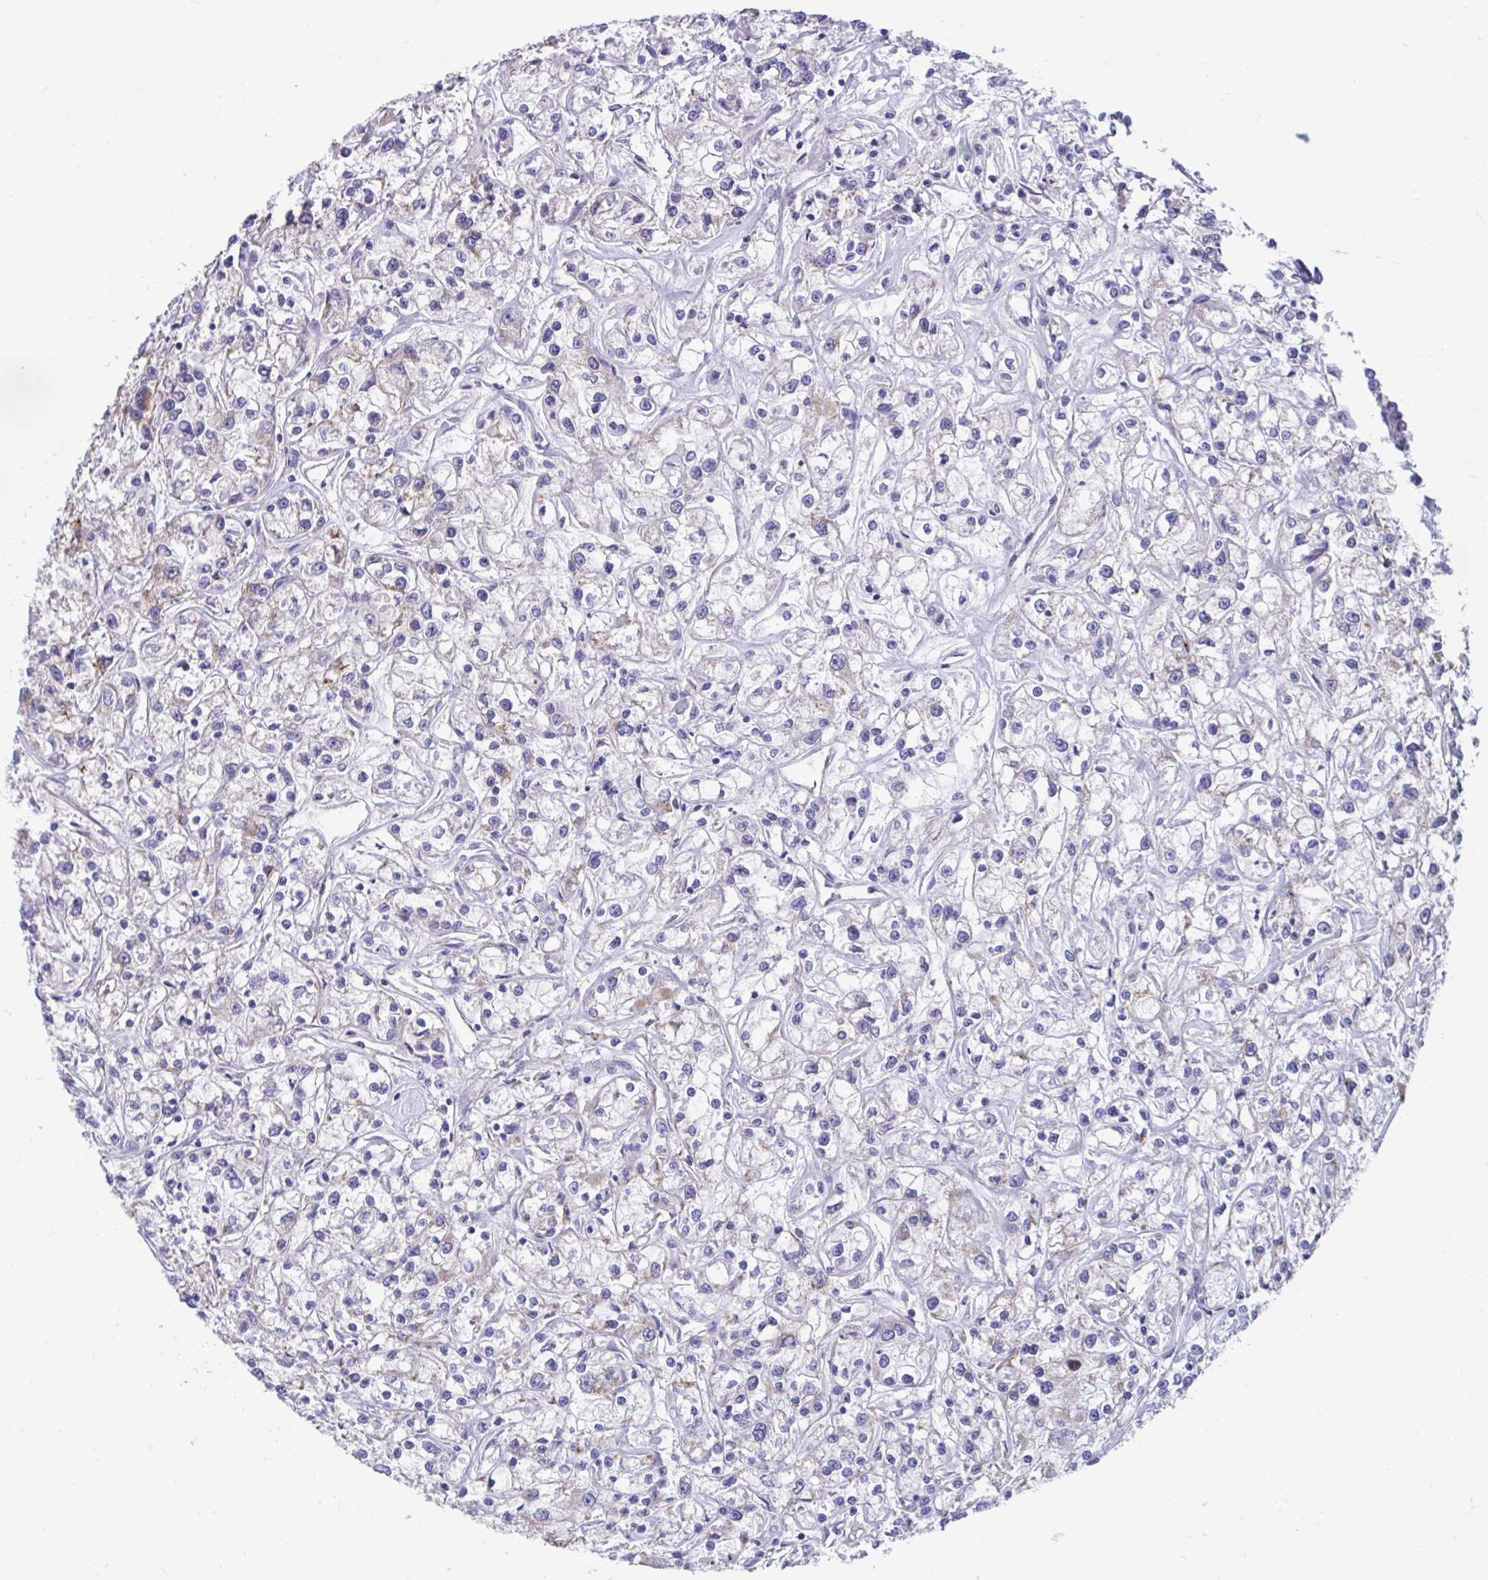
{"staining": {"intensity": "negative", "quantity": "none", "location": "none"}, "tissue": "renal cancer", "cell_type": "Tumor cells", "image_type": "cancer", "snomed": [{"axis": "morphology", "description": "Adenocarcinoma, NOS"}, {"axis": "topography", "description": "Kidney"}], "caption": "IHC image of neoplastic tissue: adenocarcinoma (renal) stained with DAB shows no significant protein staining in tumor cells.", "gene": "LINGO4", "patient": {"sex": "female", "age": 59}}